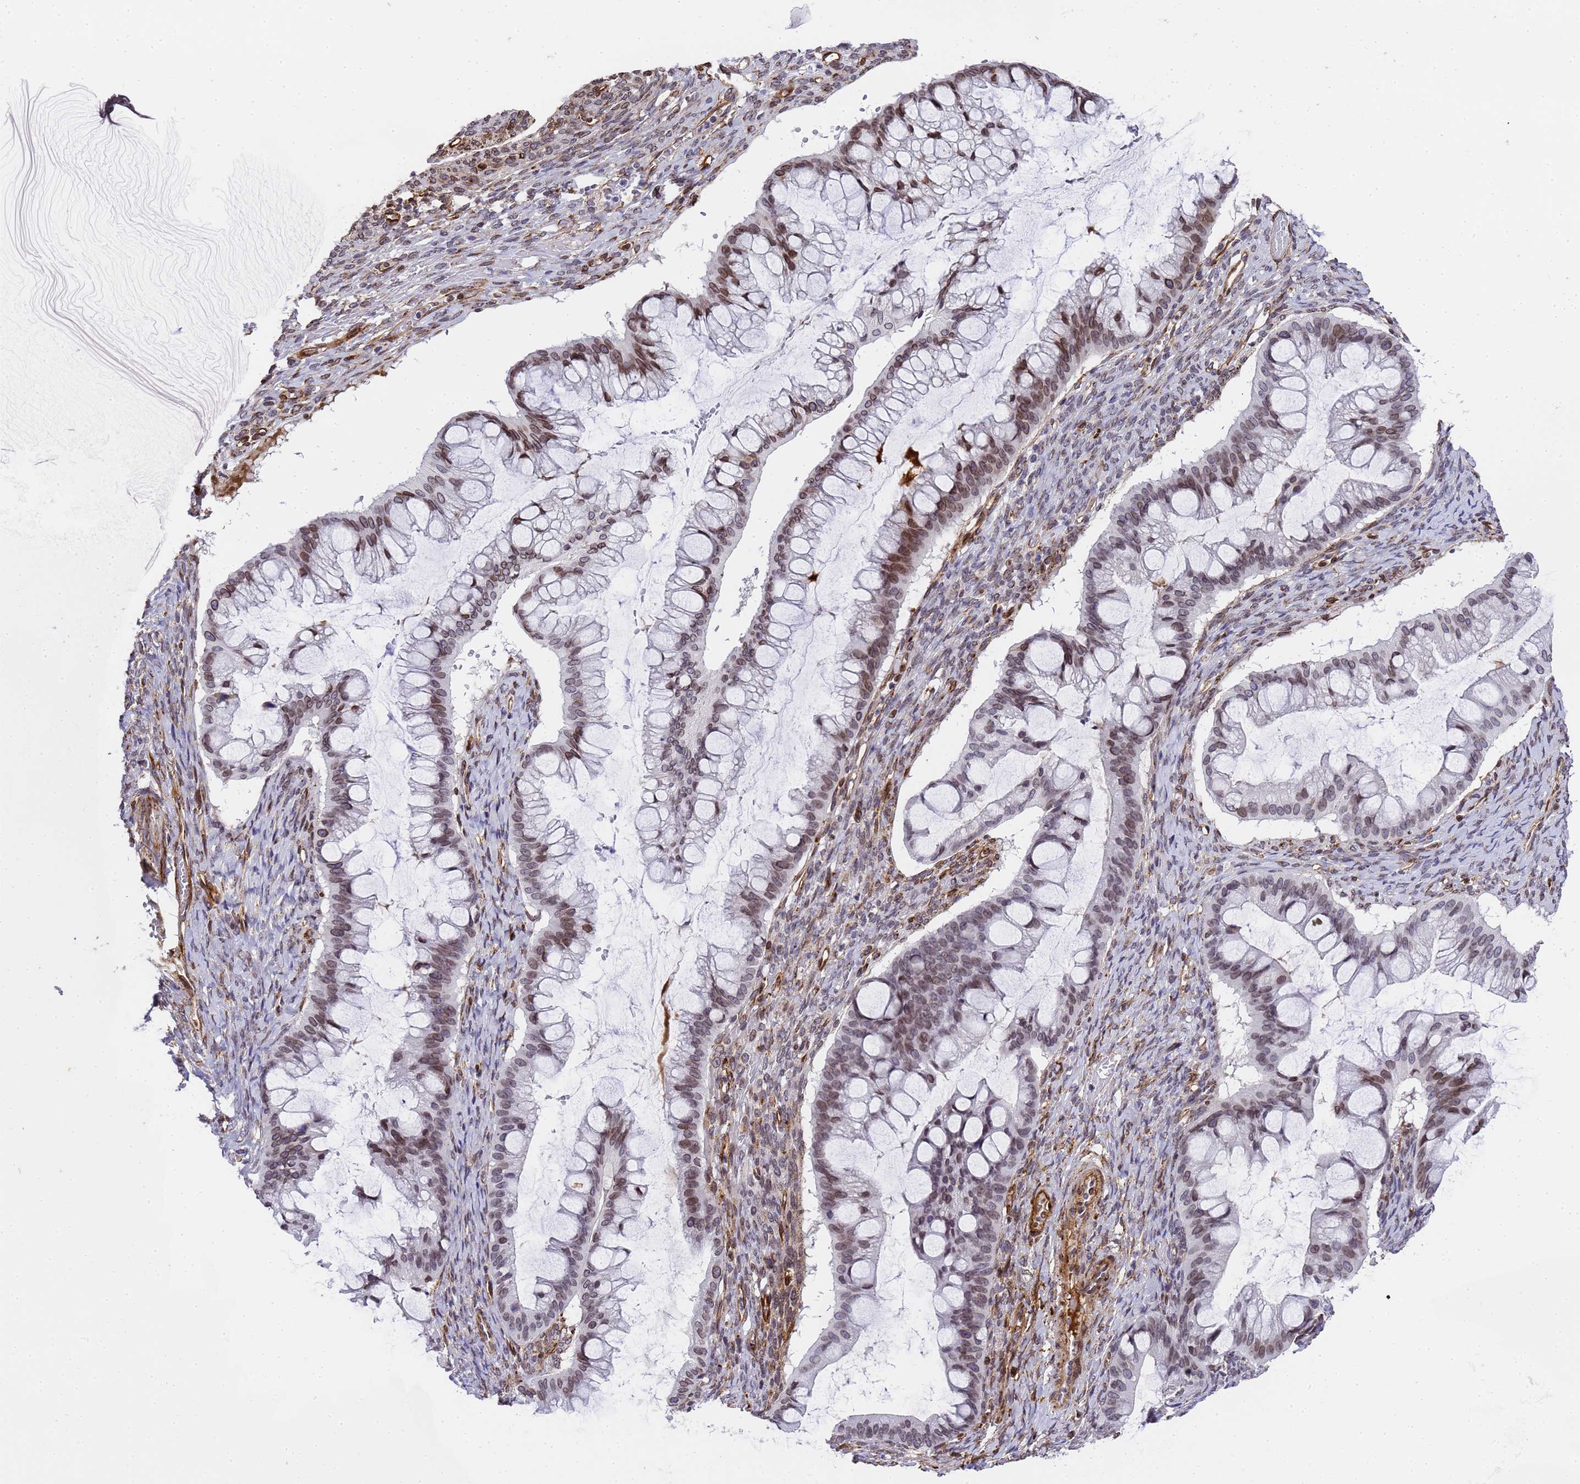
{"staining": {"intensity": "moderate", "quantity": "<25%", "location": "nuclear"}, "tissue": "ovarian cancer", "cell_type": "Tumor cells", "image_type": "cancer", "snomed": [{"axis": "morphology", "description": "Cystadenocarcinoma, mucinous, NOS"}, {"axis": "topography", "description": "Ovary"}], "caption": "Immunohistochemistry (IHC) histopathology image of neoplastic tissue: mucinous cystadenocarcinoma (ovarian) stained using immunohistochemistry shows low levels of moderate protein expression localized specifically in the nuclear of tumor cells, appearing as a nuclear brown color.", "gene": "IGFBP7", "patient": {"sex": "female", "age": 73}}